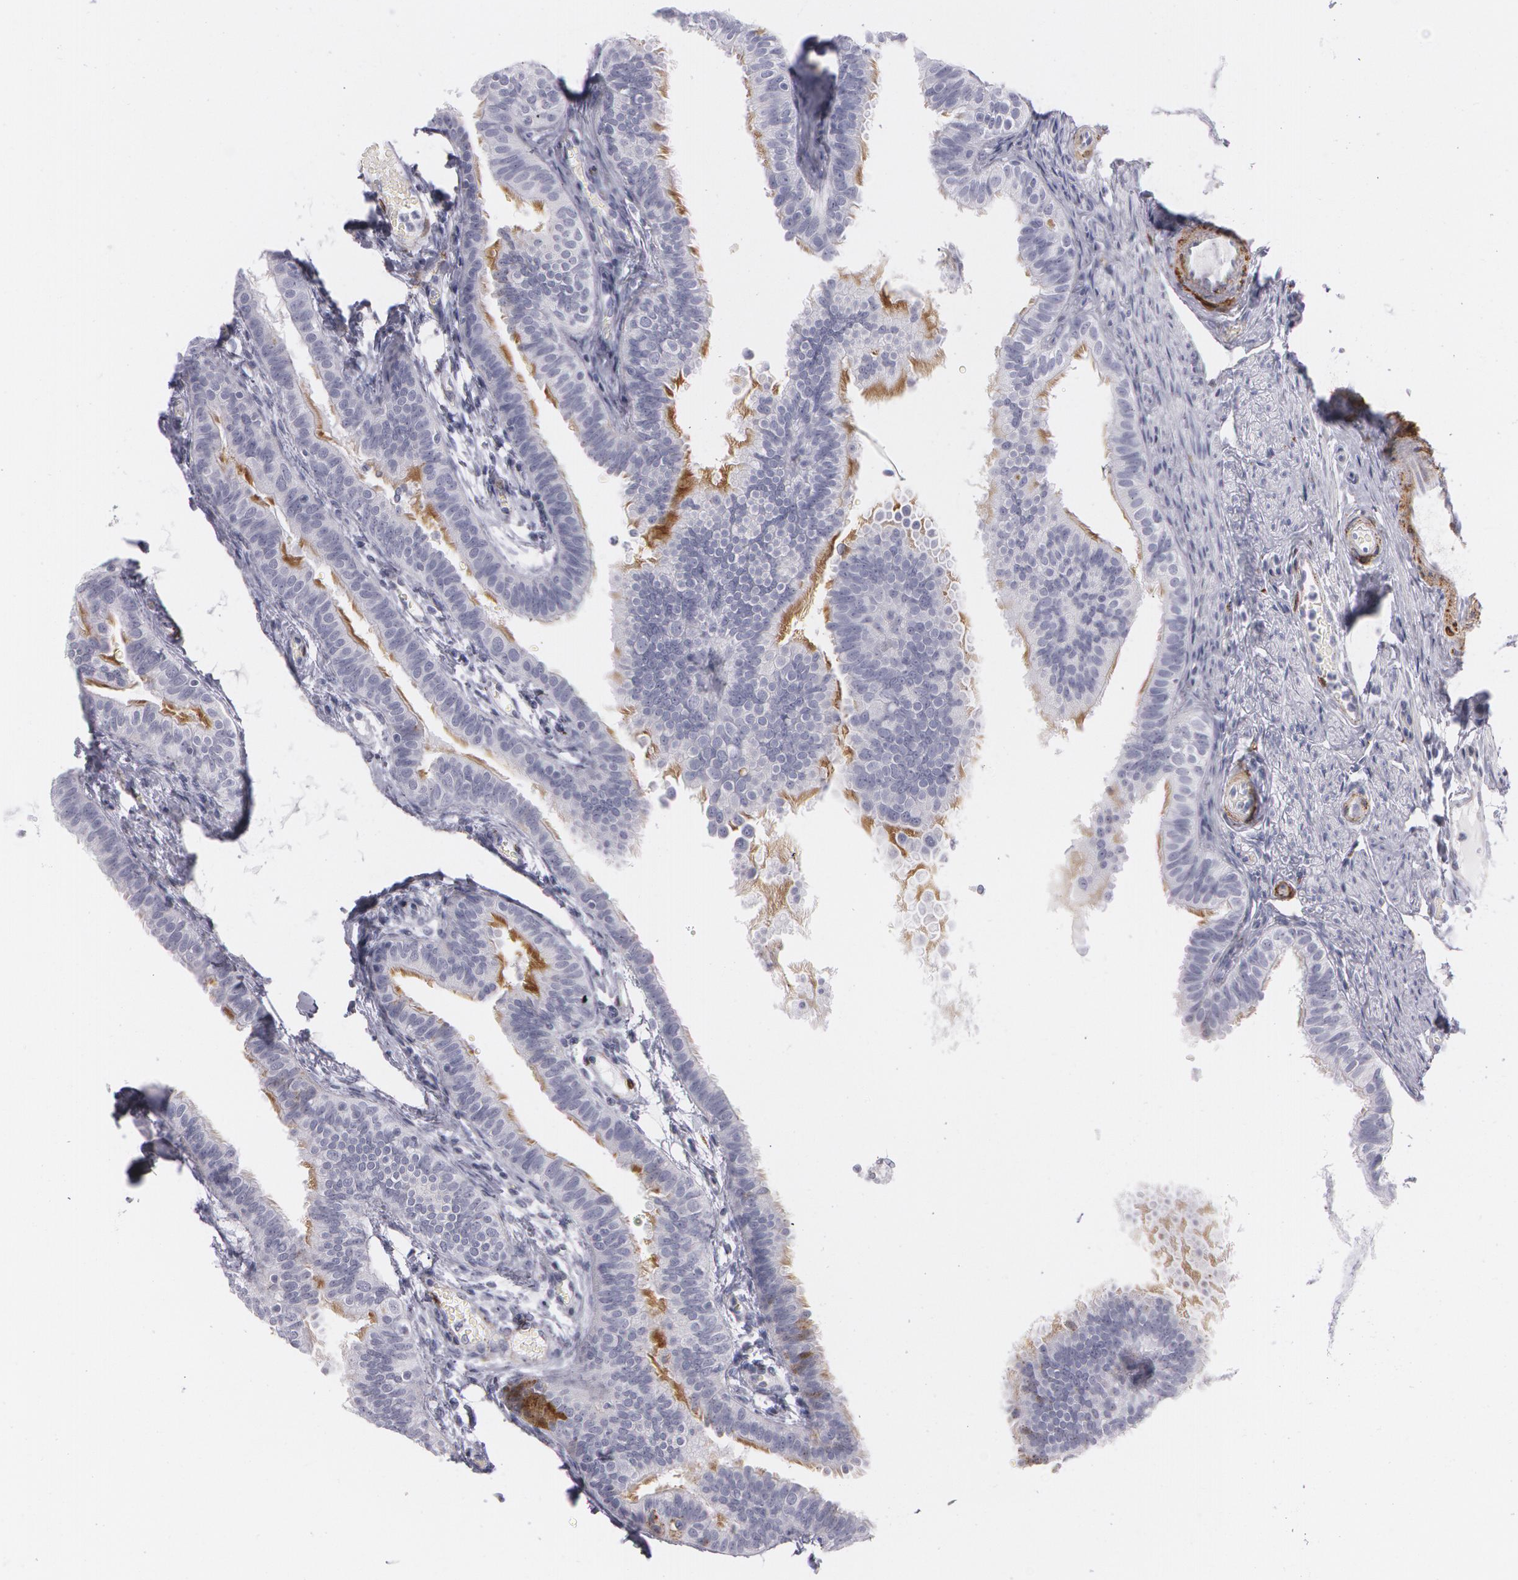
{"staining": {"intensity": "moderate", "quantity": "<25%", "location": "cytoplasmic/membranous"}, "tissue": "fallopian tube", "cell_type": "Glandular cells", "image_type": "normal", "snomed": [{"axis": "morphology", "description": "Normal tissue, NOS"}, {"axis": "morphology", "description": "Dermoid, NOS"}, {"axis": "topography", "description": "Fallopian tube"}], "caption": "DAB immunohistochemical staining of normal human fallopian tube shows moderate cytoplasmic/membranous protein expression in about <25% of glandular cells. The protein is stained brown, and the nuclei are stained in blue (DAB (3,3'-diaminobenzidine) IHC with brightfield microscopy, high magnification).", "gene": "SNCG", "patient": {"sex": "female", "age": 33}}